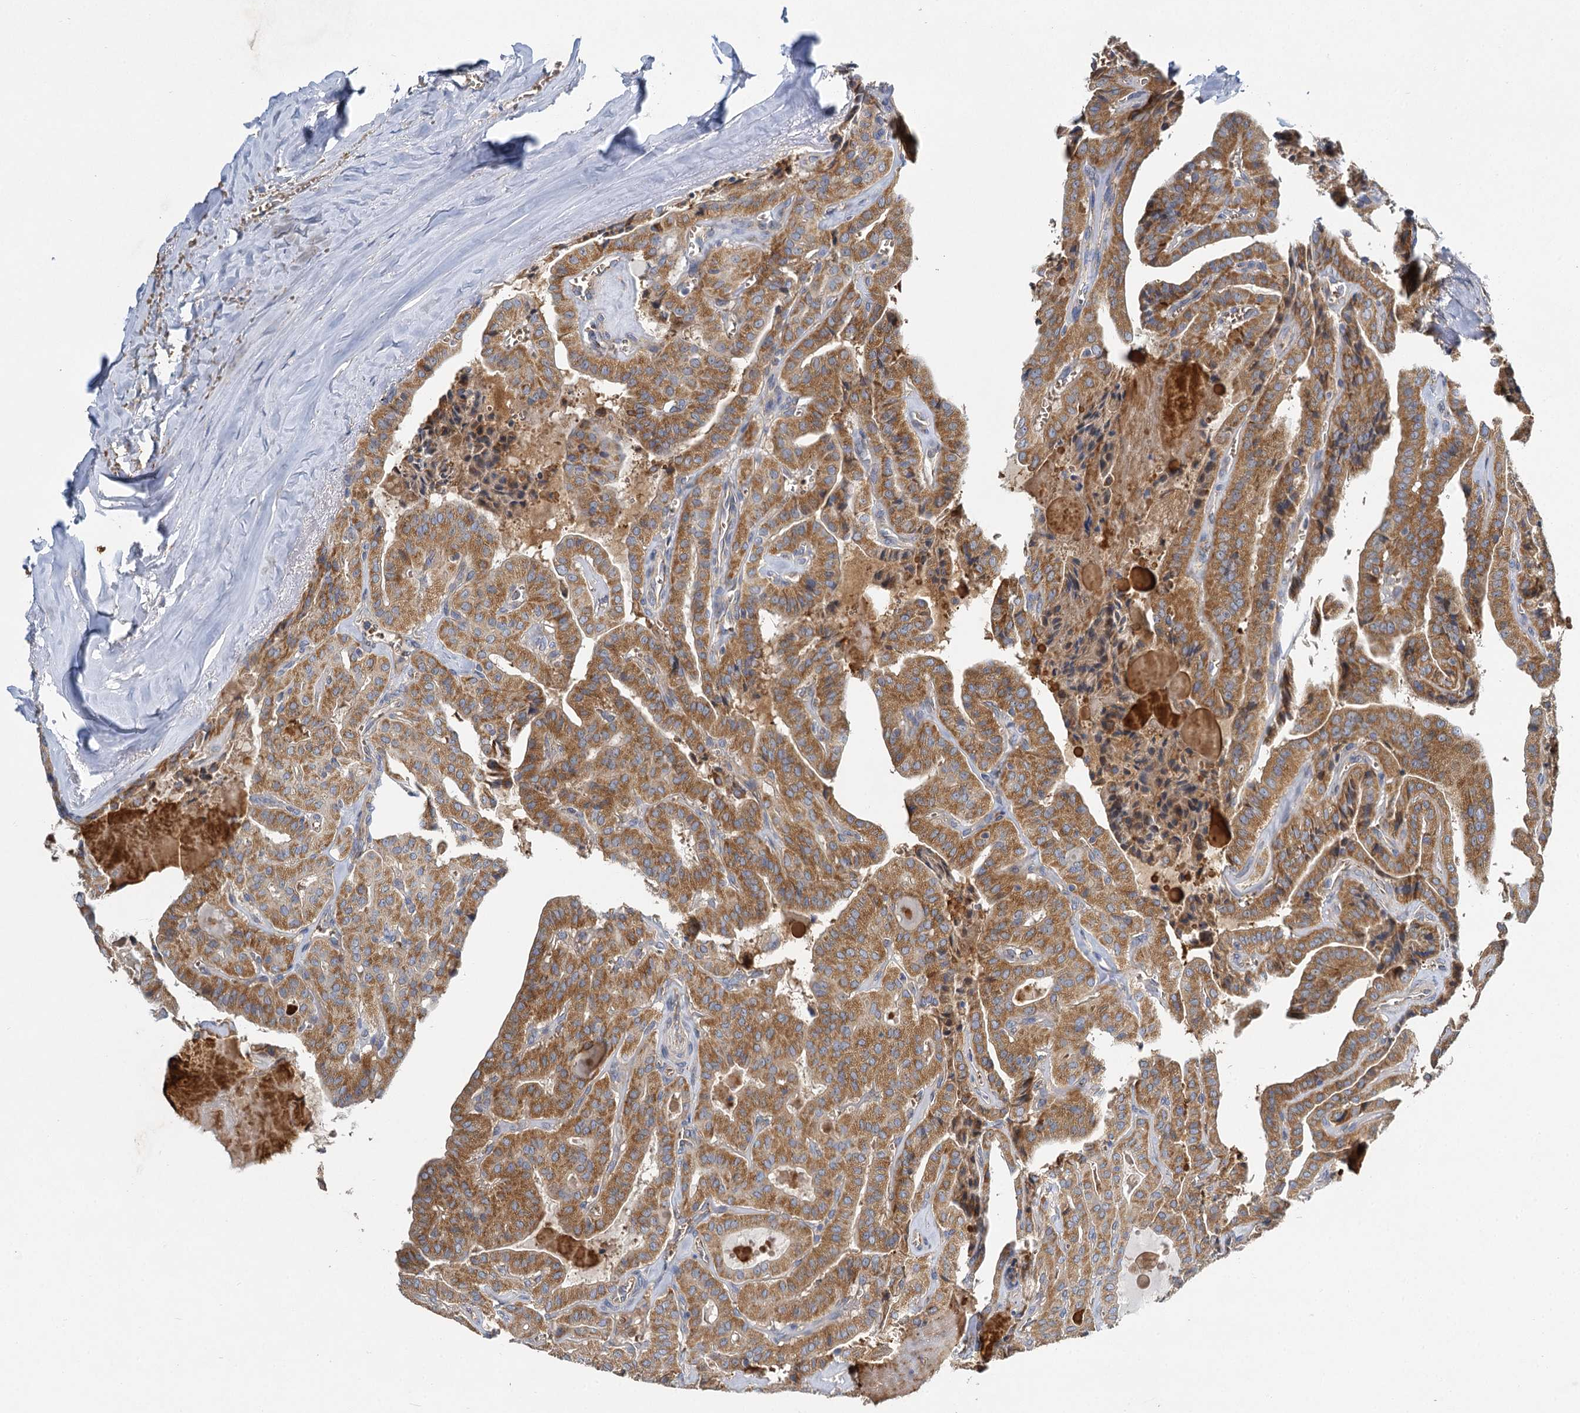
{"staining": {"intensity": "moderate", "quantity": ">75%", "location": "cytoplasmic/membranous"}, "tissue": "thyroid cancer", "cell_type": "Tumor cells", "image_type": "cancer", "snomed": [{"axis": "morphology", "description": "Papillary adenocarcinoma, NOS"}, {"axis": "topography", "description": "Thyroid gland"}], "caption": "An image of thyroid papillary adenocarcinoma stained for a protein exhibits moderate cytoplasmic/membranous brown staining in tumor cells. The staining was performed using DAB, with brown indicating positive protein expression. Nuclei are stained blue with hematoxylin.", "gene": "BCS1L", "patient": {"sex": "male", "age": 52}}